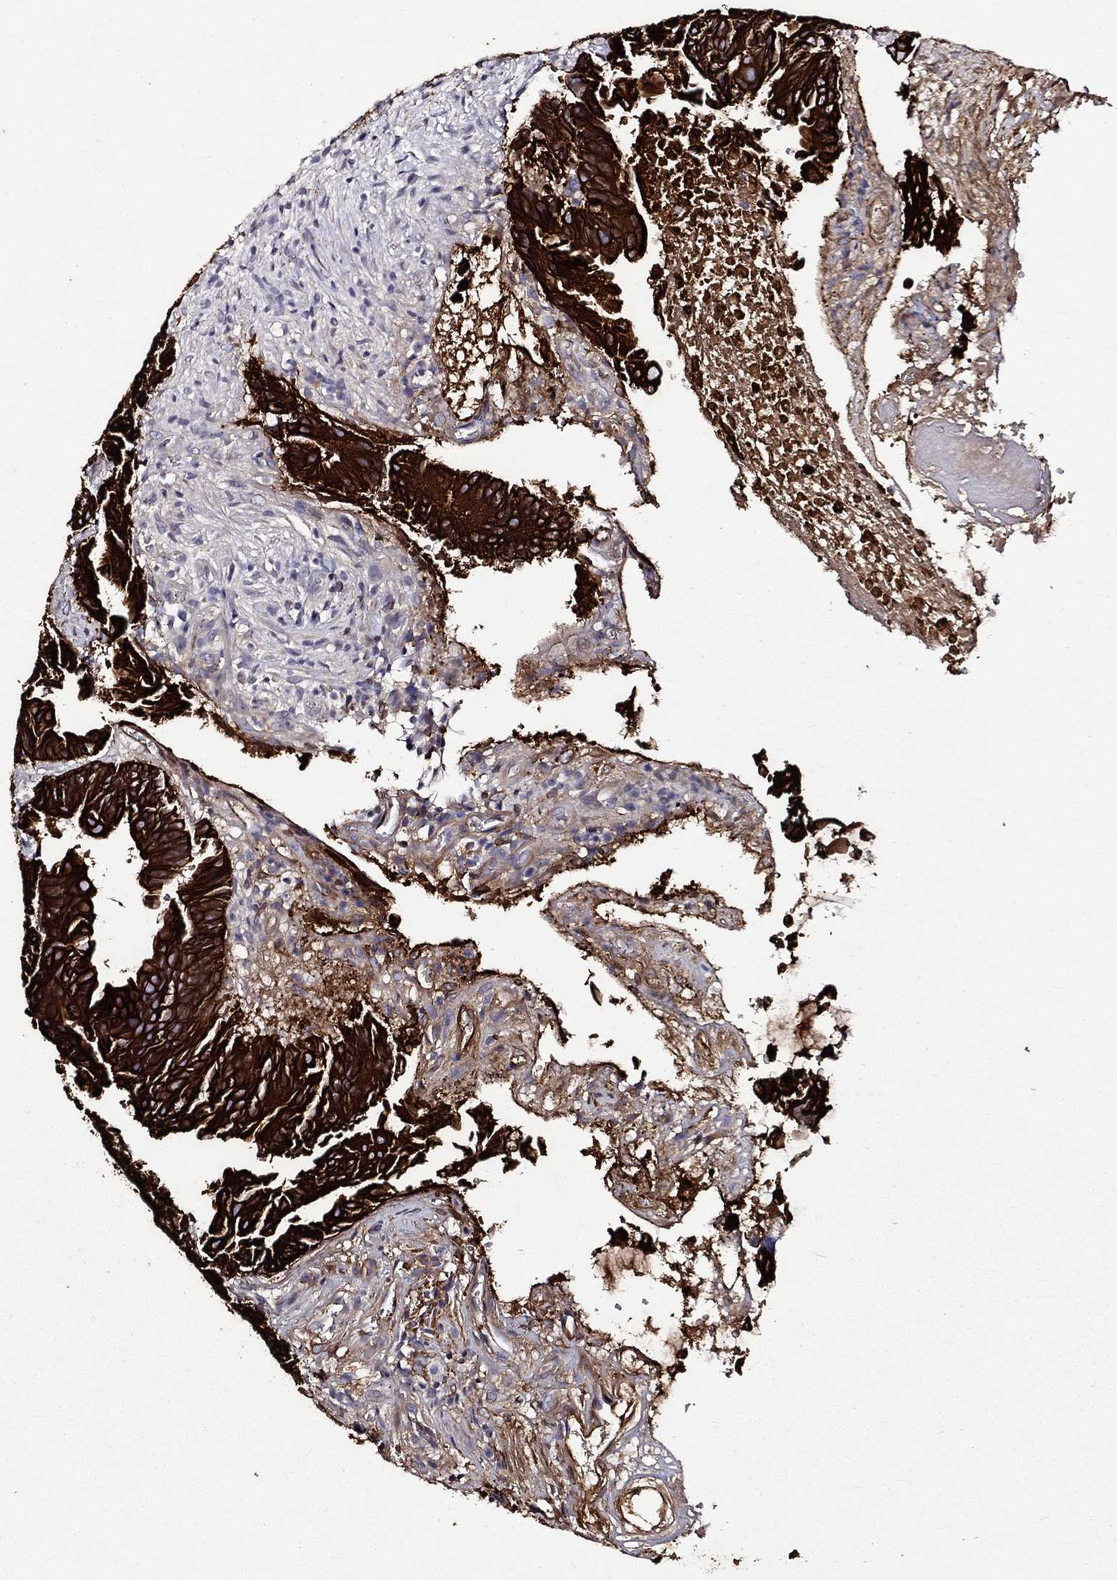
{"staining": {"intensity": "strong", "quantity": ">75%", "location": "cytoplasmic/membranous"}, "tissue": "colorectal cancer", "cell_type": "Tumor cells", "image_type": "cancer", "snomed": [{"axis": "morphology", "description": "Adenocarcinoma, NOS"}, {"axis": "topography", "description": "Colon"}], "caption": "Human colorectal cancer (adenocarcinoma) stained with a brown dye shows strong cytoplasmic/membranous positive staining in approximately >75% of tumor cells.", "gene": "KRT7", "patient": {"sex": "male", "age": 75}}